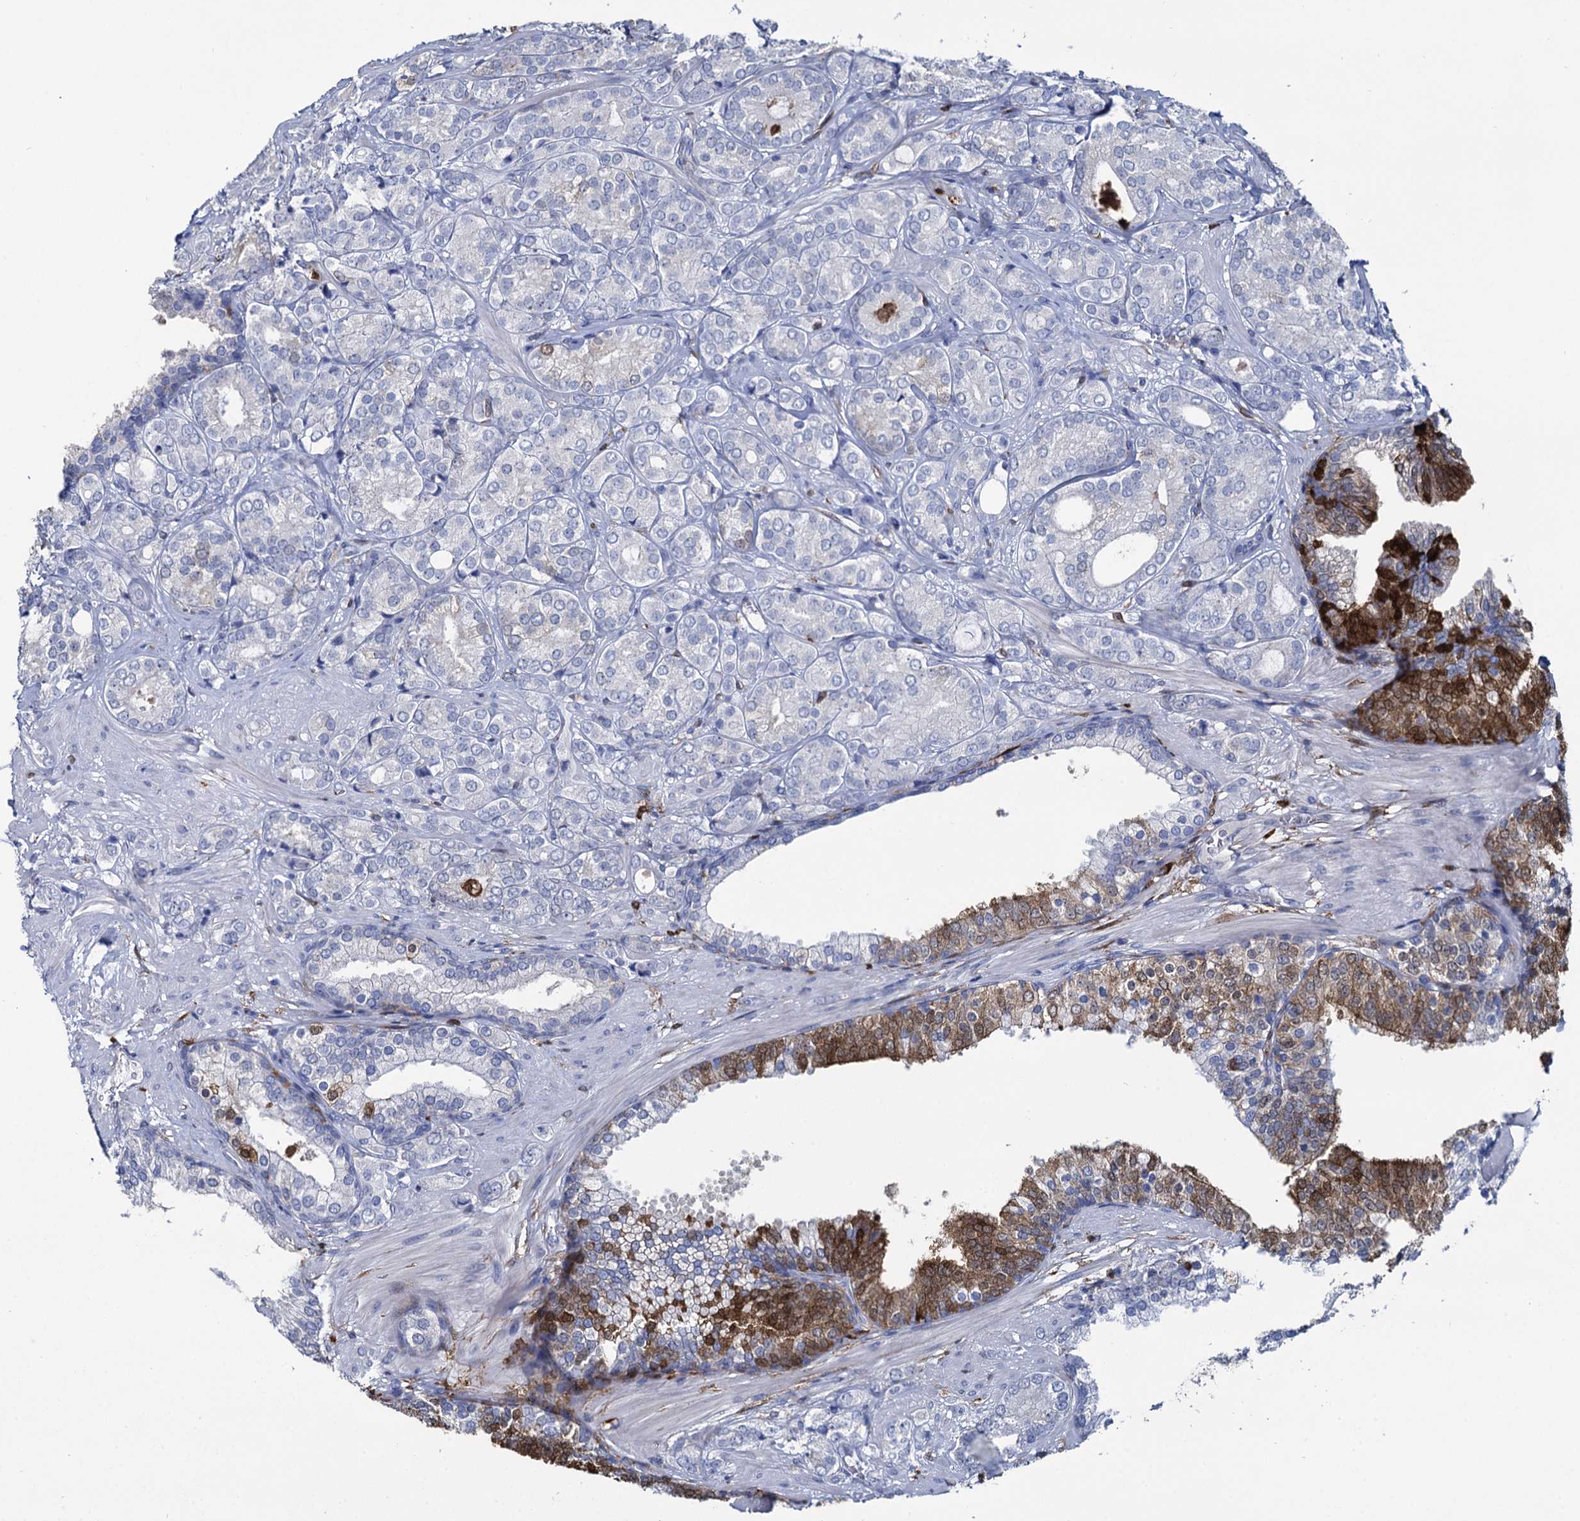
{"staining": {"intensity": "moderate", "quantity": "<25%", "location": "cytoplasmic/membranous"}, "tissue": "prostate cancer", "cell_type": "Tumor cells", "image_type": "cancer", "snomed": [{"axis": "morphology", "description": "Adenocarcinoma, High grade"}, {"axis": "topography", "description": "Prostate"}], "caption": "The immunohistochemical stain highlights moderate cytoplasmic/membranous expression in tumor cells of prostate cancer (adenocarcinoma (high-grade)) tissue.", "gene": "FABP5", "patient": {"sex": "male", "age": 60}}